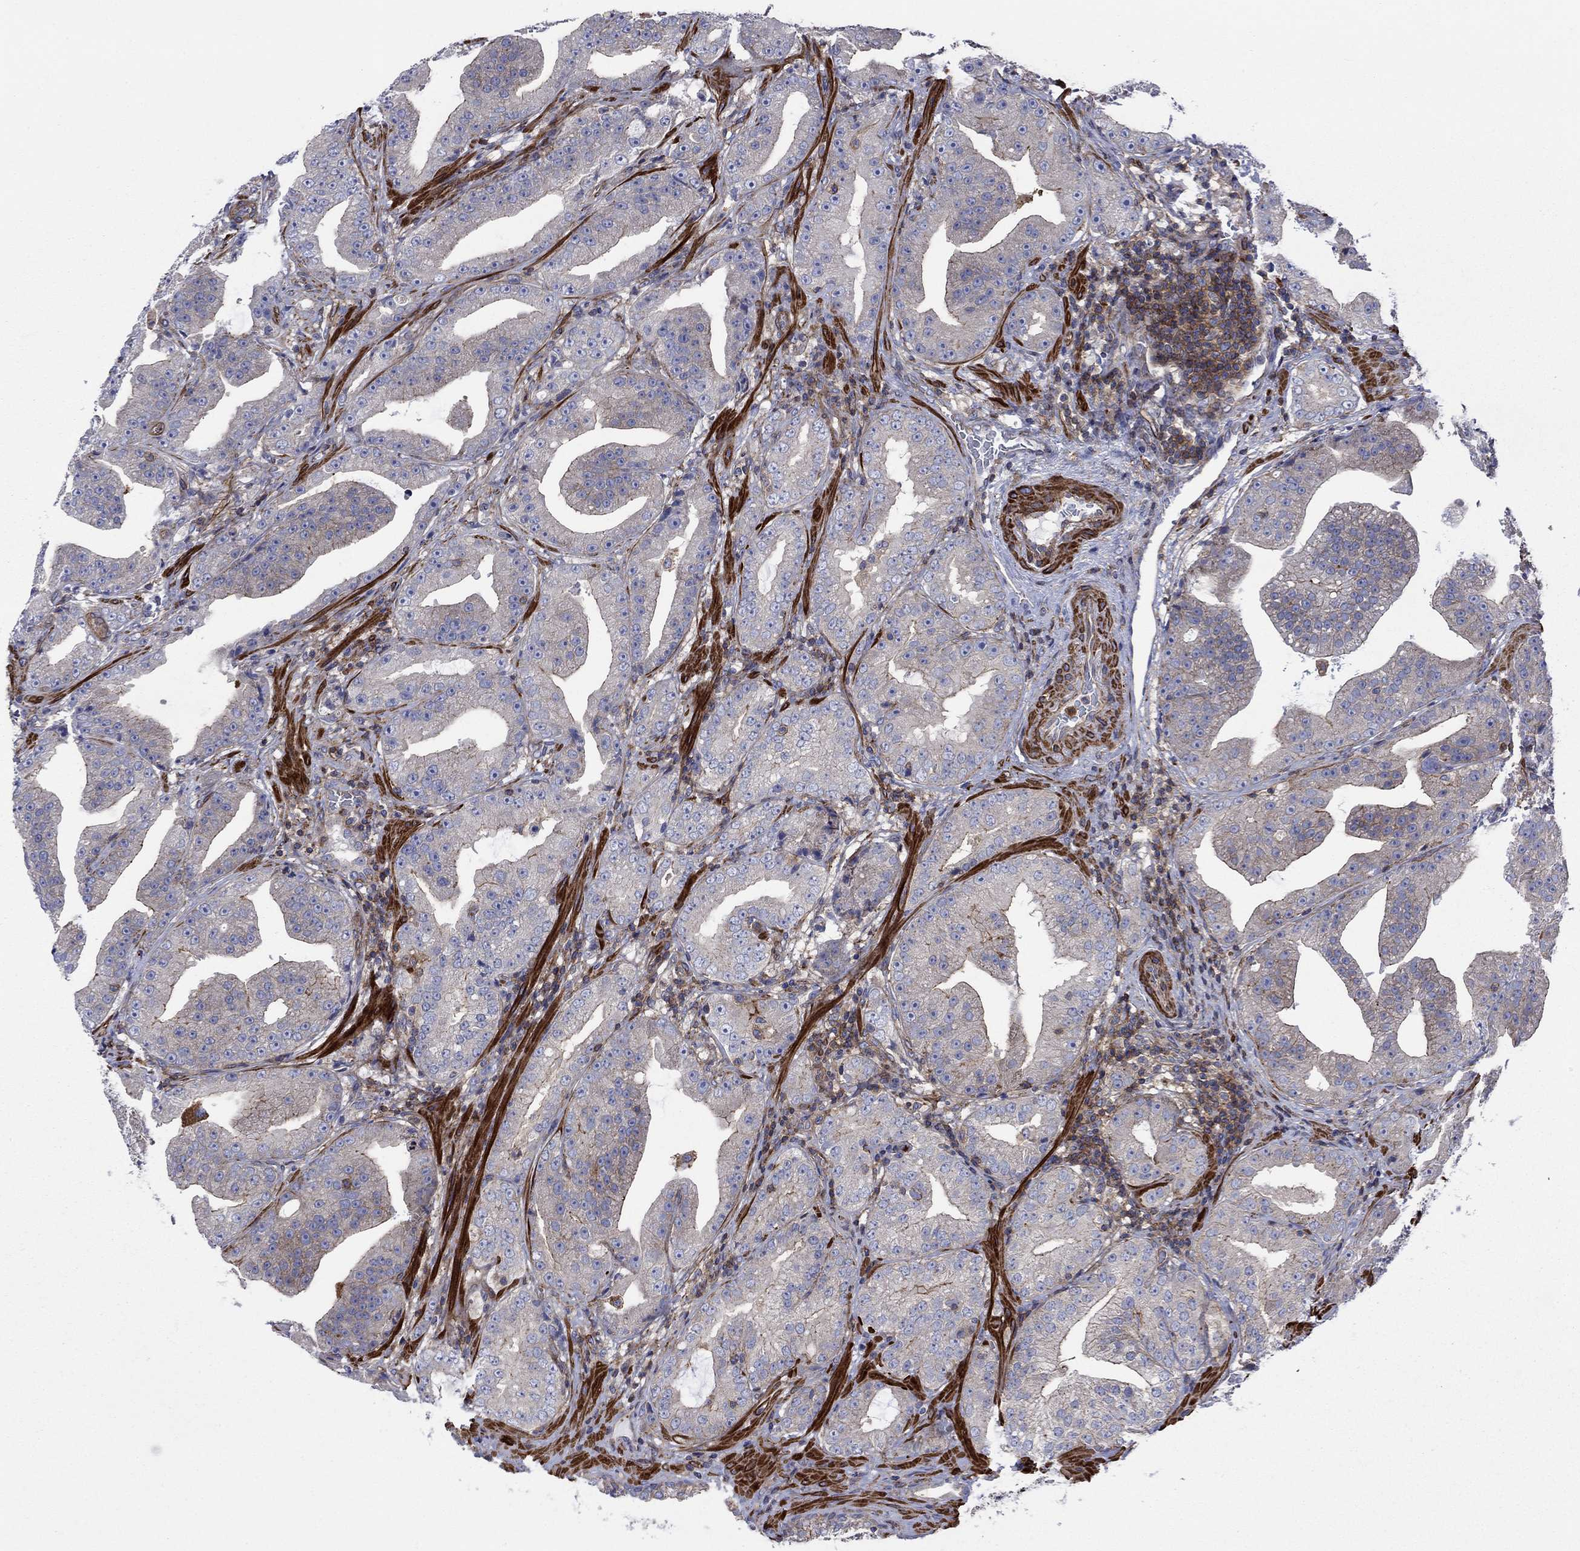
{"staining": {"intensity": "moderate", "quantity": "<25%", "location": "cytoplasmic/membranous"}, "tissue": "prostate cancer", "cell_type": "Tumor cells", "image_type": "cancer", "snomed": [{"axis": "morphology", "description": "Adenocarcinoma, Low grade"}, {"axis": "topography", "description": "Prostate"}], "caption": "IHC staining of low-grade adenocarcinoma (prostate), which shows low levels of moderate cytoplasmic/membranous positivity in about <25% of tumor cells indicating moderate cytoplasmic/membranous protein positivity. The staining was performed using DAB (3,3'-diaminobenzidine) (brown) for protein detection and nuclei were counterstained in hematoxylin (blue).", "gene": "PAG1", "patient": {"sex": "male", "age": 62}}